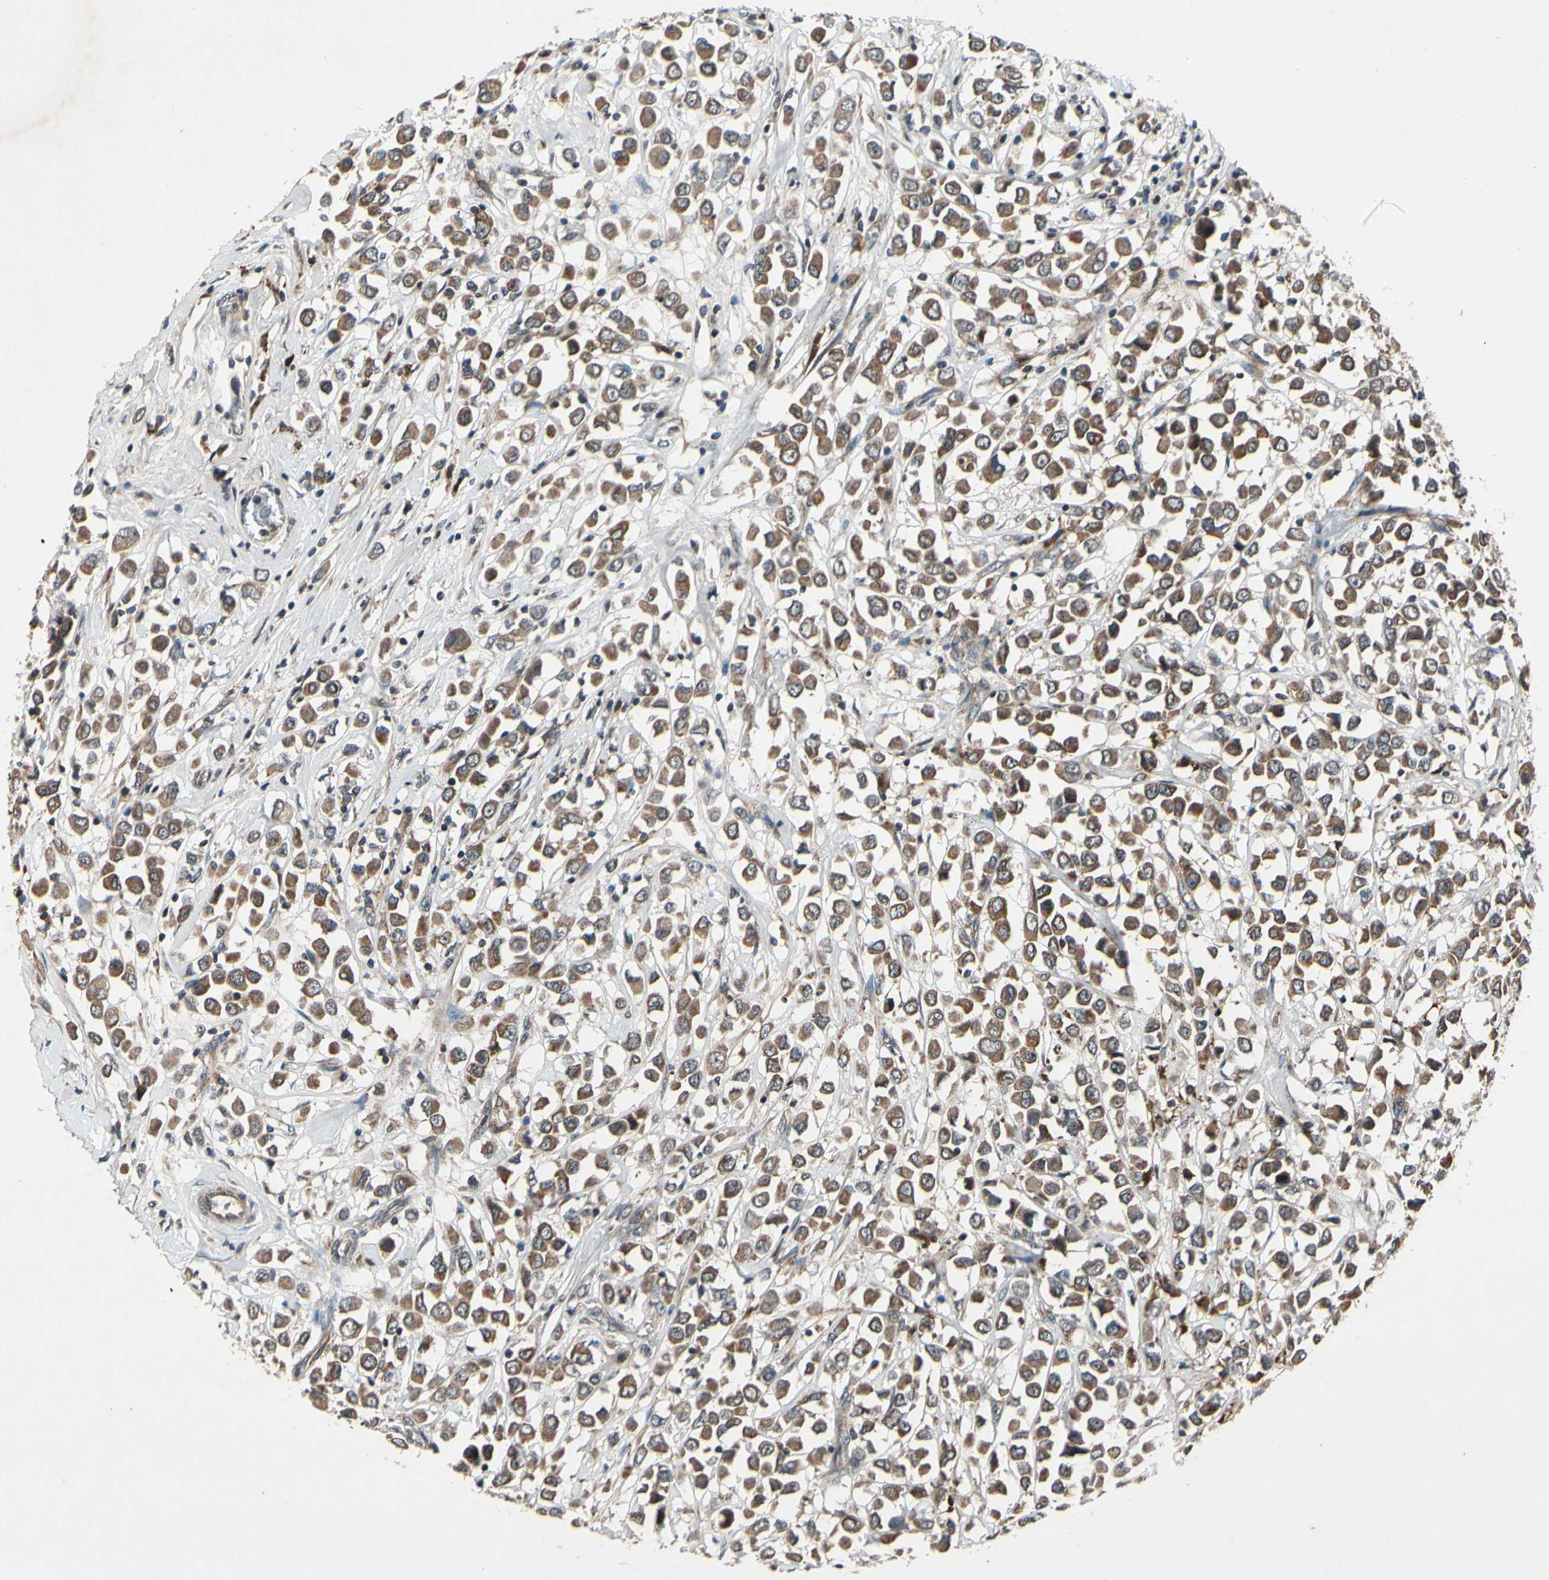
{"staining": {"intensity": "moderate", "quantity": ">75%", "location": "cytoplasmic/membranous"}, "tissue": "breast cancer", "cell_type": "Tumor cells", "image_type": "cancer", "snomed": [{"axis": "morphology", "description": "Duct carcinoma"}, {"axis": "topography", "description": "Breast"}], "caption": "An immunohistochemistry image of neoplastic tissue is shown. Protein staining in brown shows moderate cytoplasmic/membranous positivity in breast cancer (infiltrating ductal carcinoma) within tumor cells. (IHC, brightfield microscopy, high magnification).", "gene": "MBTPS2", "patient": {"sex": "female", "age": 61}}